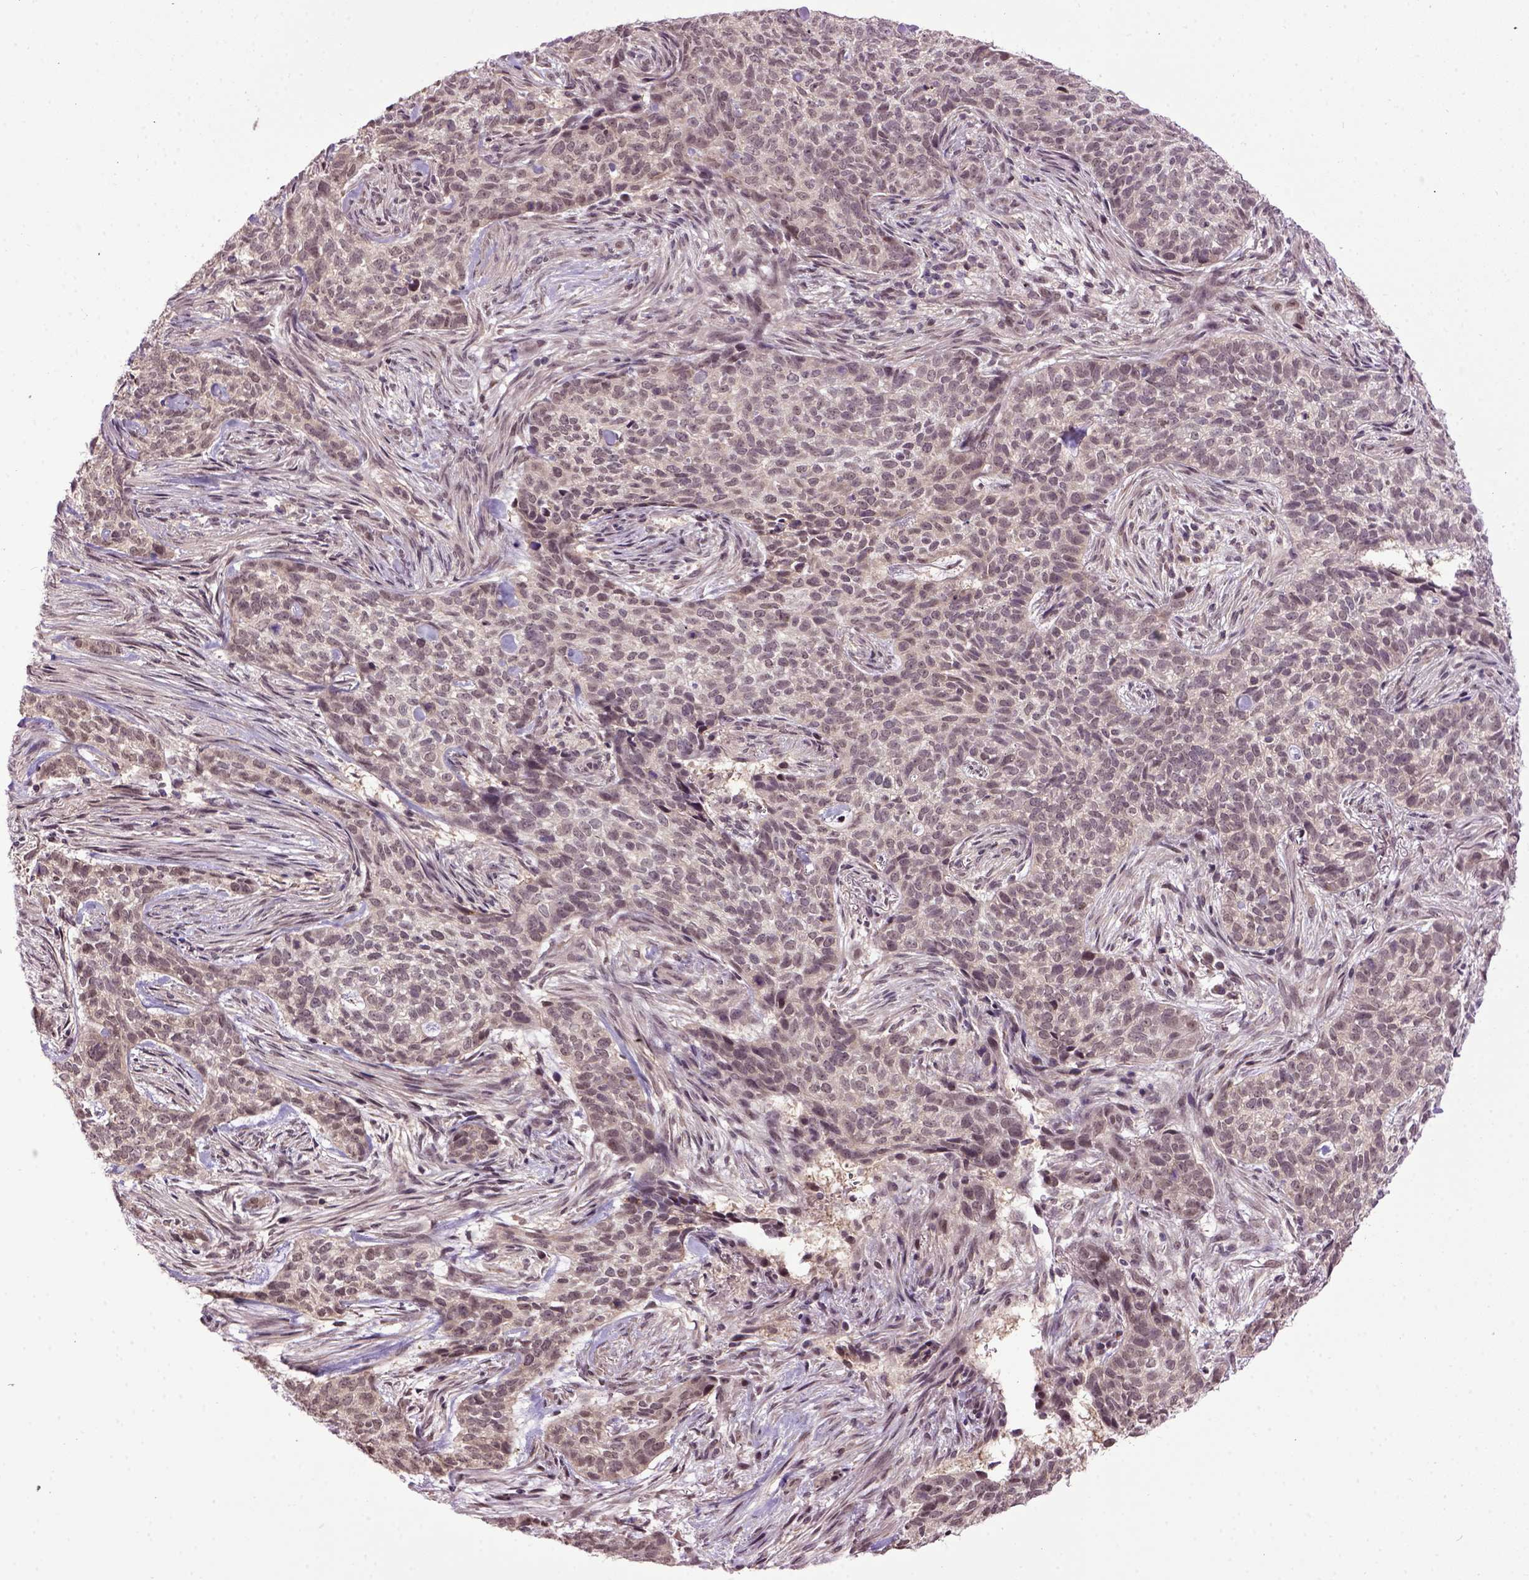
{"staining": {"intensity": "weak", "quantity": "<25%", "location": "cytoplasmic/membranous"}, "tissue": "skin cancer", "cell_type": "Tumor cells", "image_type": "cancer", "snomed": [{"axis": "morphology", "description": "Basal cell carcinoma"}, {"axis": "topography", "description": "Skin"}], "caption": "Skin cancer (basal cell carcinoma) stained for a protein using immunohistochemistry exhibits no staining tumor cells.", "gene": "RAB43", "patient": {"sex": "female", "age": 69}}